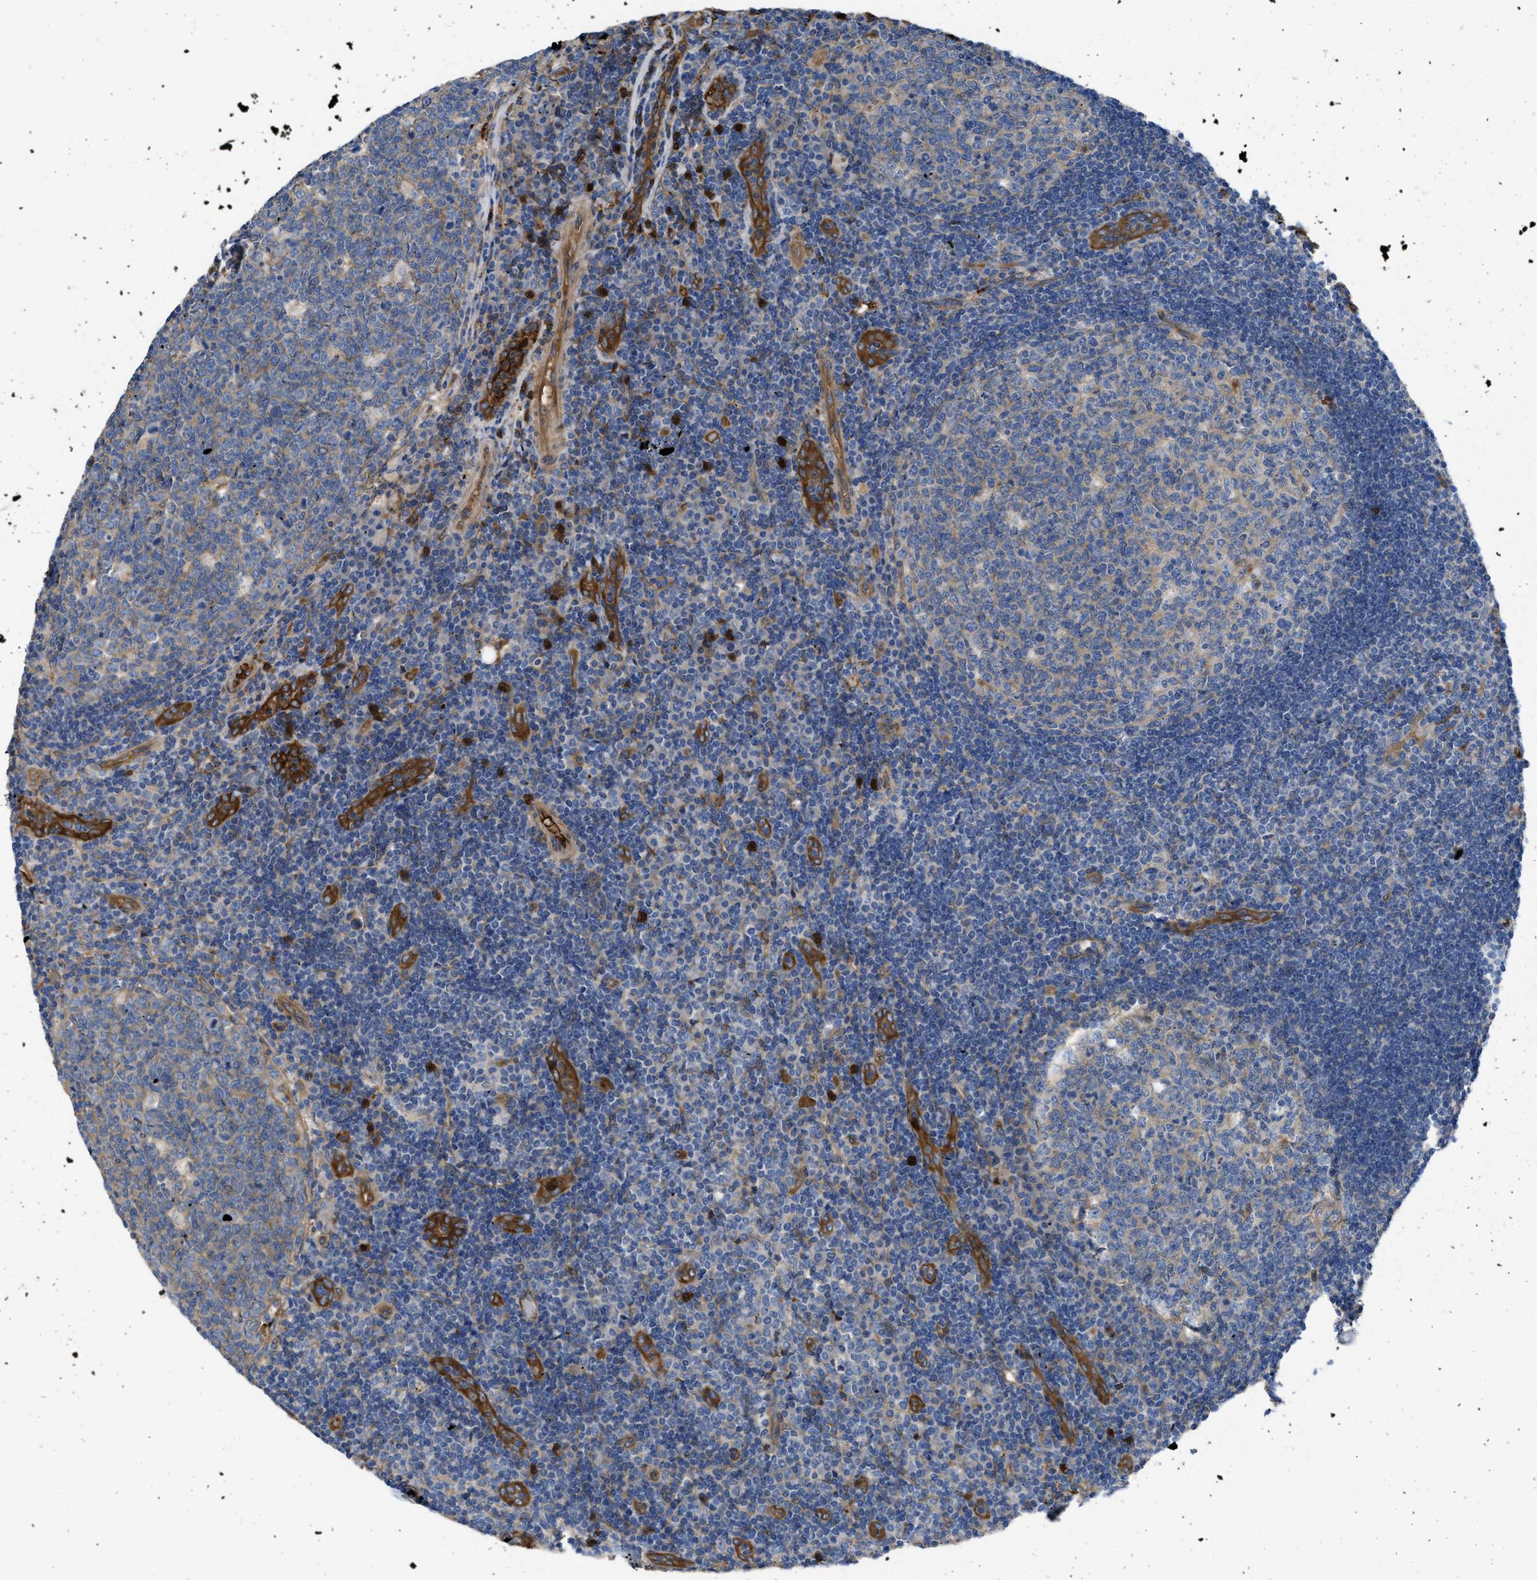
{"staining": {"intensity": "weak", "quantity": "25%-75%", "location": "cytoplasmic/membranous"}, "tissue": "tonsil", "cell_type": "Germinal center cells", "image_type": "normal", "snomed": [{"axis": "morphology", "description": "Normal tissue, NOS"}, {"axis": "topography", "description": "Tonsil"}], "caption": "A histopathology image of tonsil stained for a protein exhibits weak cytoplasmic/membranous brown staining in germinal center cells.", "gene": "TRIOBP", "patient": {"sex": "female", "age": 40}}